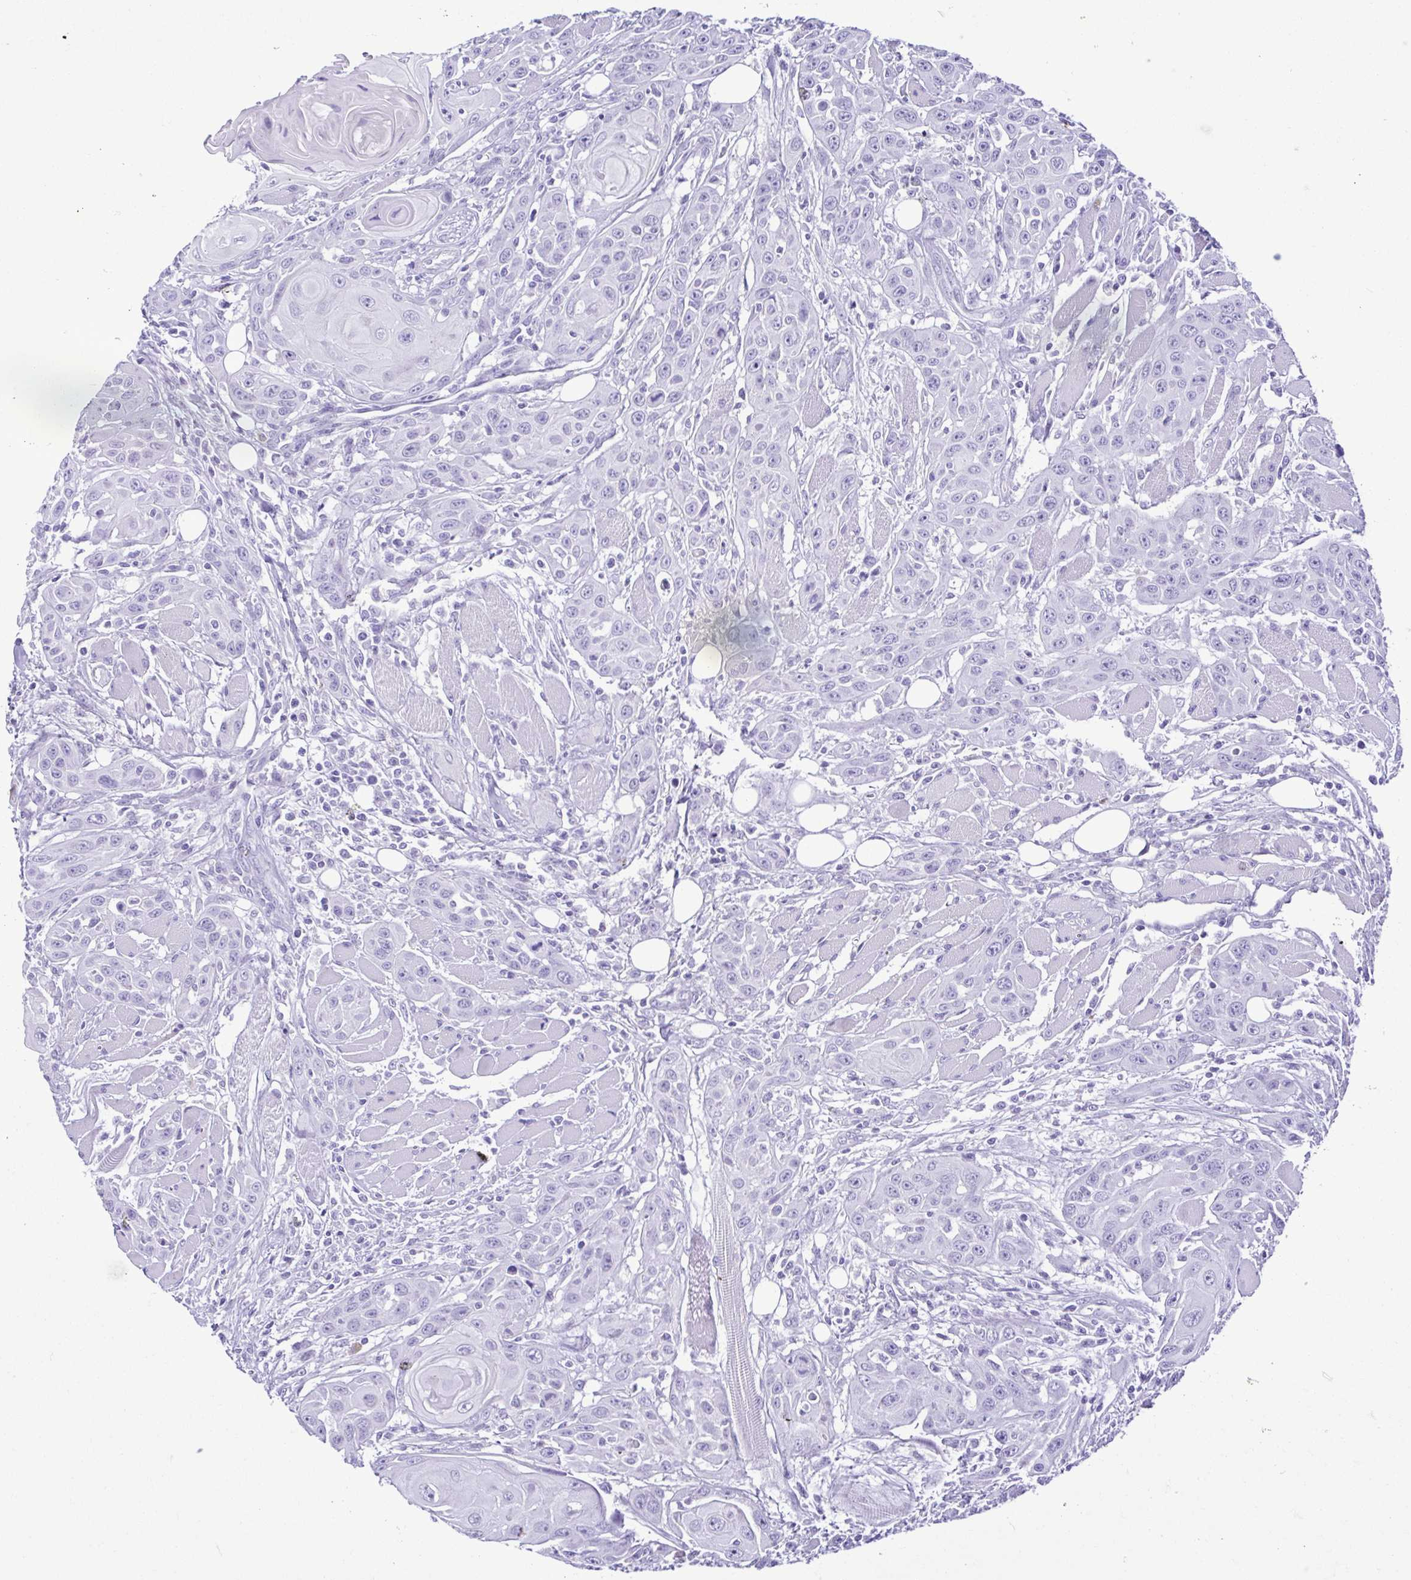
{"staining": {"intensity": "negative", "quantity": "none", "location": "none"}, "tissue": "head and neck cancer", "cell_type": "Tumor cells", "image_type": "cancer", "snomed": [{"axis": "morphology", "description": "Squamous cell carcinoma, NOS"}, {"axis": "topography", "description": "Head-Neck"}], "caption": "A photomicrograph of human squamous cell carcinoma (head and neck) is negative for staining in tumor cells.", "gene": "SPATA16", "patient": {"sex": "female", "age": 80}}